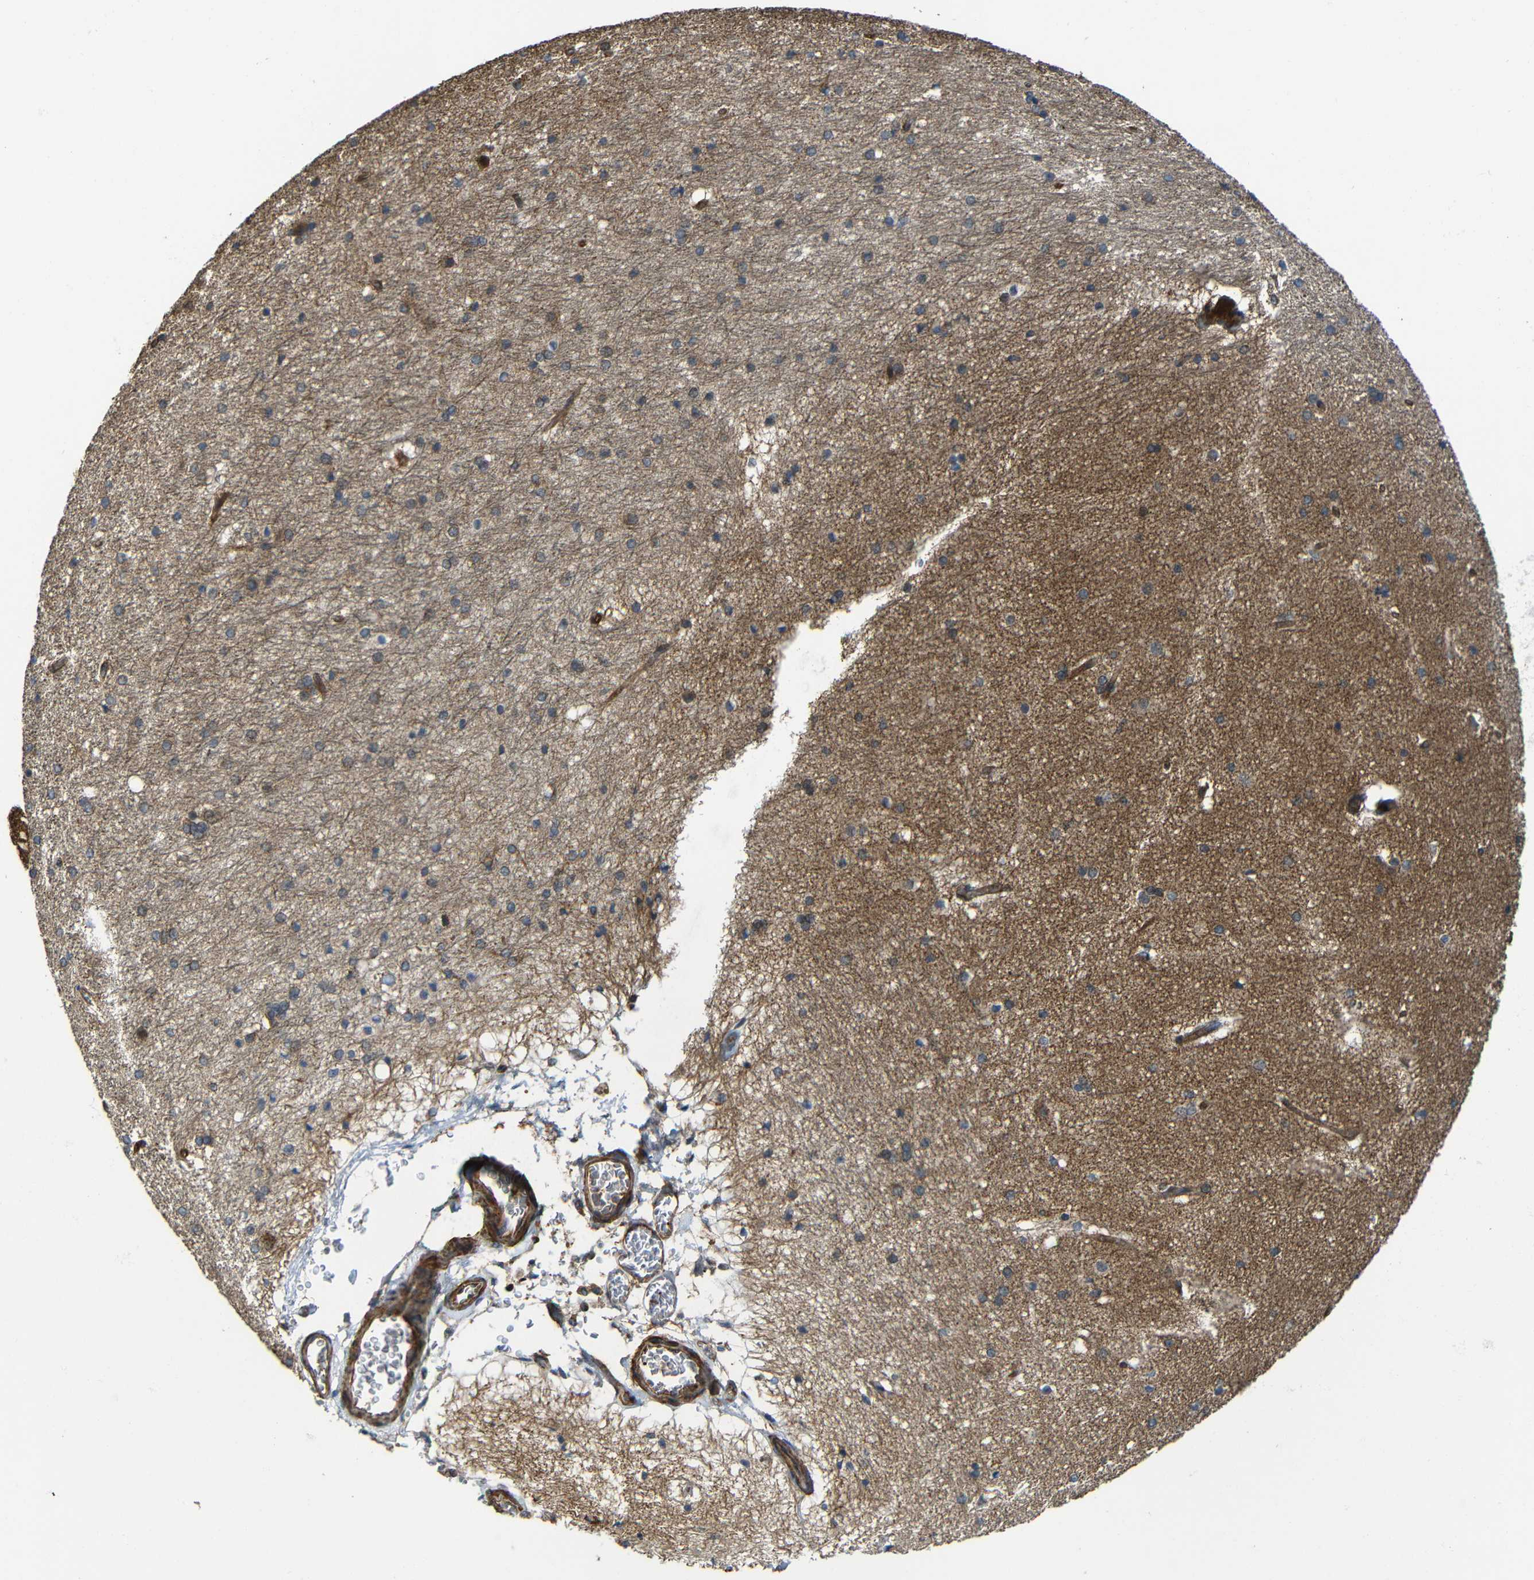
{"staining": {"intensity": "moderate", "quantity": "<25%", "location": "cytoplasmic/membranous"}, "tissue": "hippocampus", "cell_type": "Glial cells", "image_type": "normal", "snomed": [{"axis": "morphology", "description": "Normal tissue, NOS"}, {"axis": "topography", "description": "Hippocampus"}], "caption": "Glial cells exhibit low levels of moderate cytoplasmic/membranous positivity in approximately <25% of cells in unremarkable human hippocampus. The staining was performed using DAB, with brown indicating positive protein expression. Nuclei are stained blue with hematoxylin.", "gene": "PTCH1", "patient": {"sex": "female", "age": 19}}